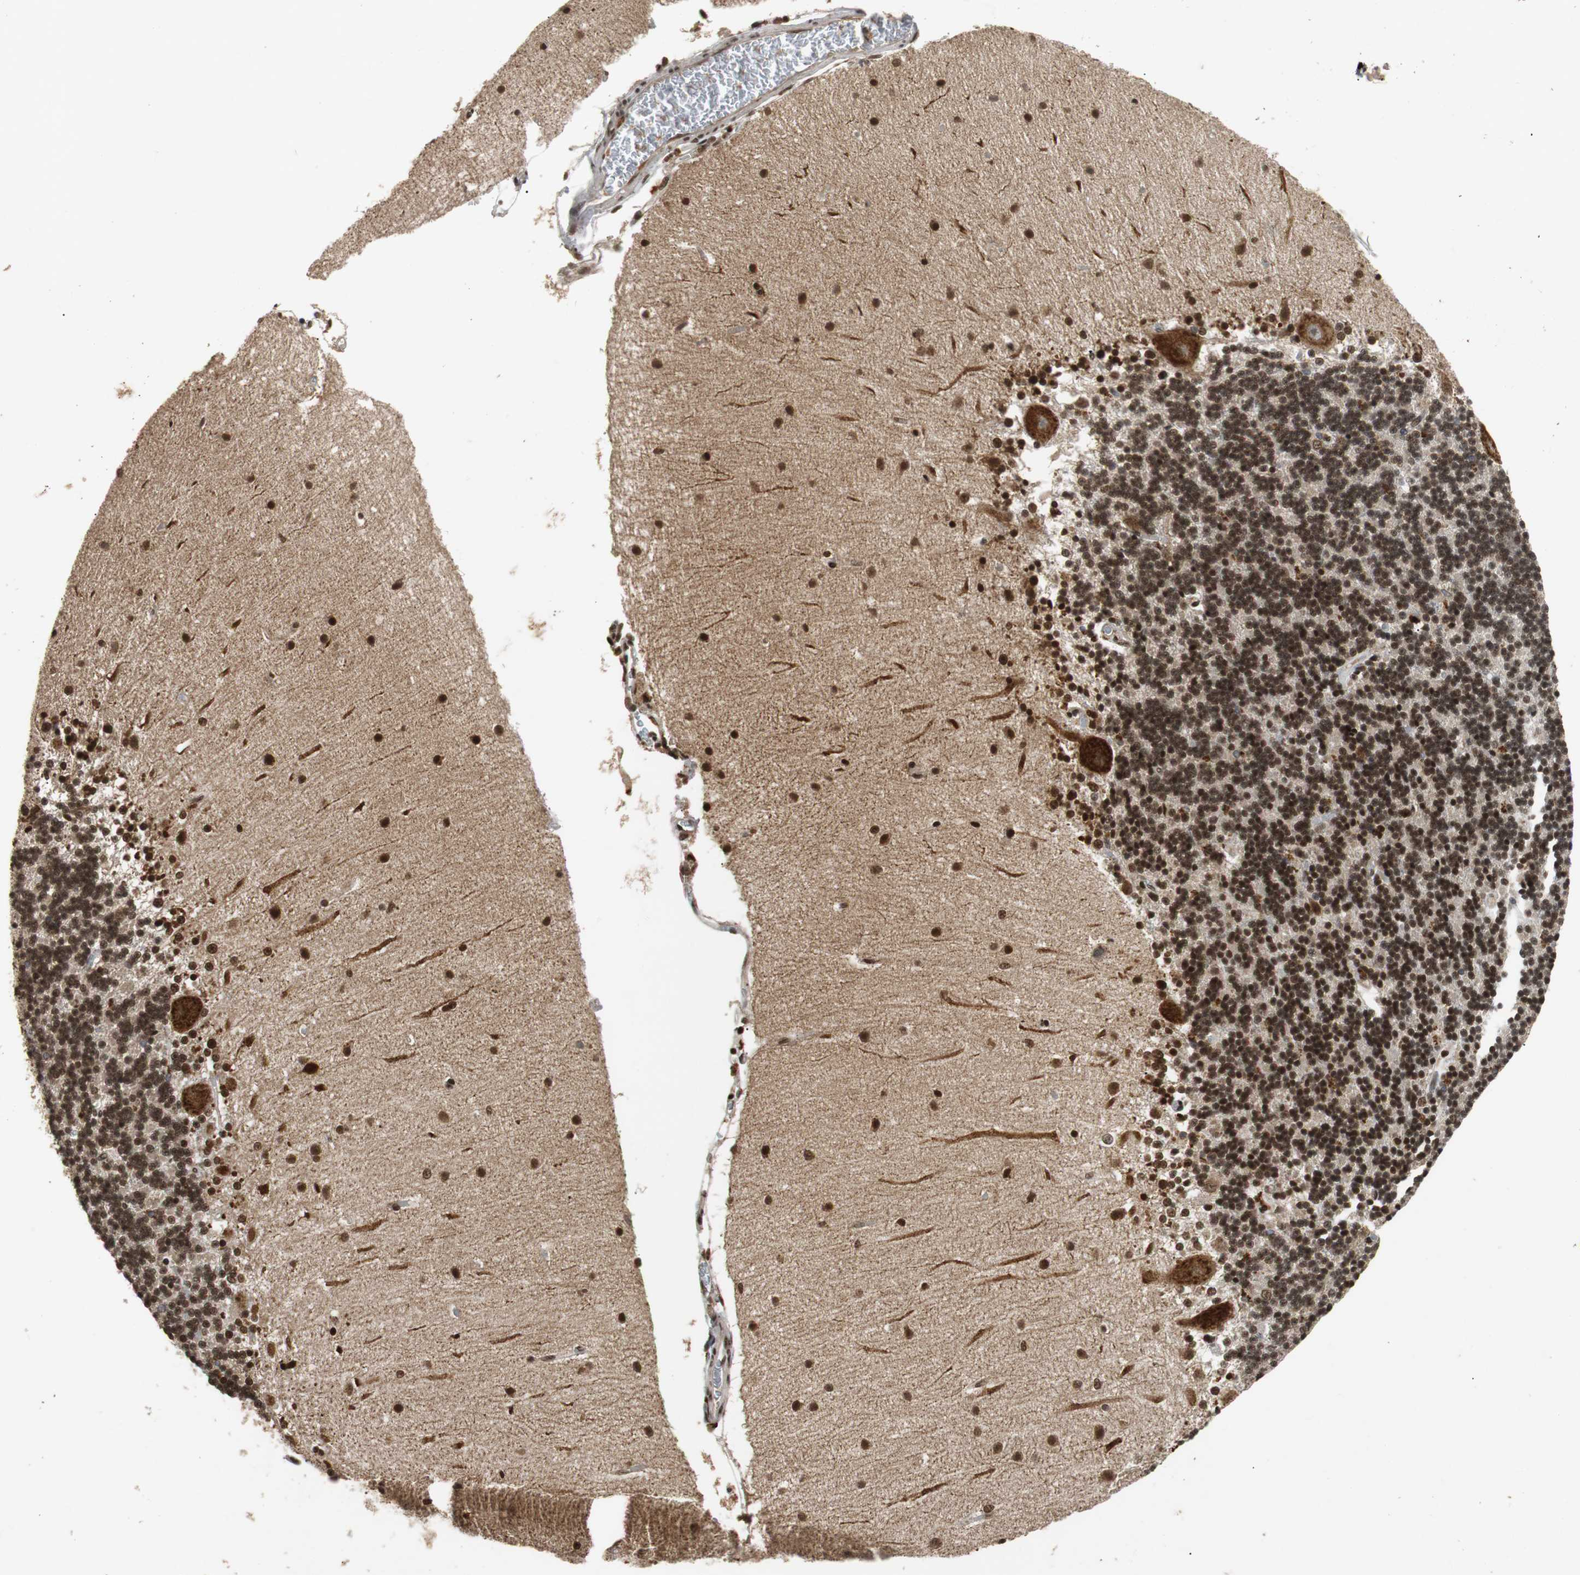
{"staining": {"intensity": "strong", "quantity": ">75%", "location": "nuclear"}, "tissue": "cerebellum", "cell_type": "Cells in granular layer", "image_type": "normal", "snomed": [{"axis": "morphology", "description": "Normal tissue, NOS"}, {"axis": "topography", "description": "Cerebellum"}], "caption": "About >75% of cells in granular layer in unremarkable cerebellum demonstrate strong nuclear protein staining as visualized by brown immunohistochemical staining.", "gene": "TAF5", "patient": {"sex": "female", "age": 54}}